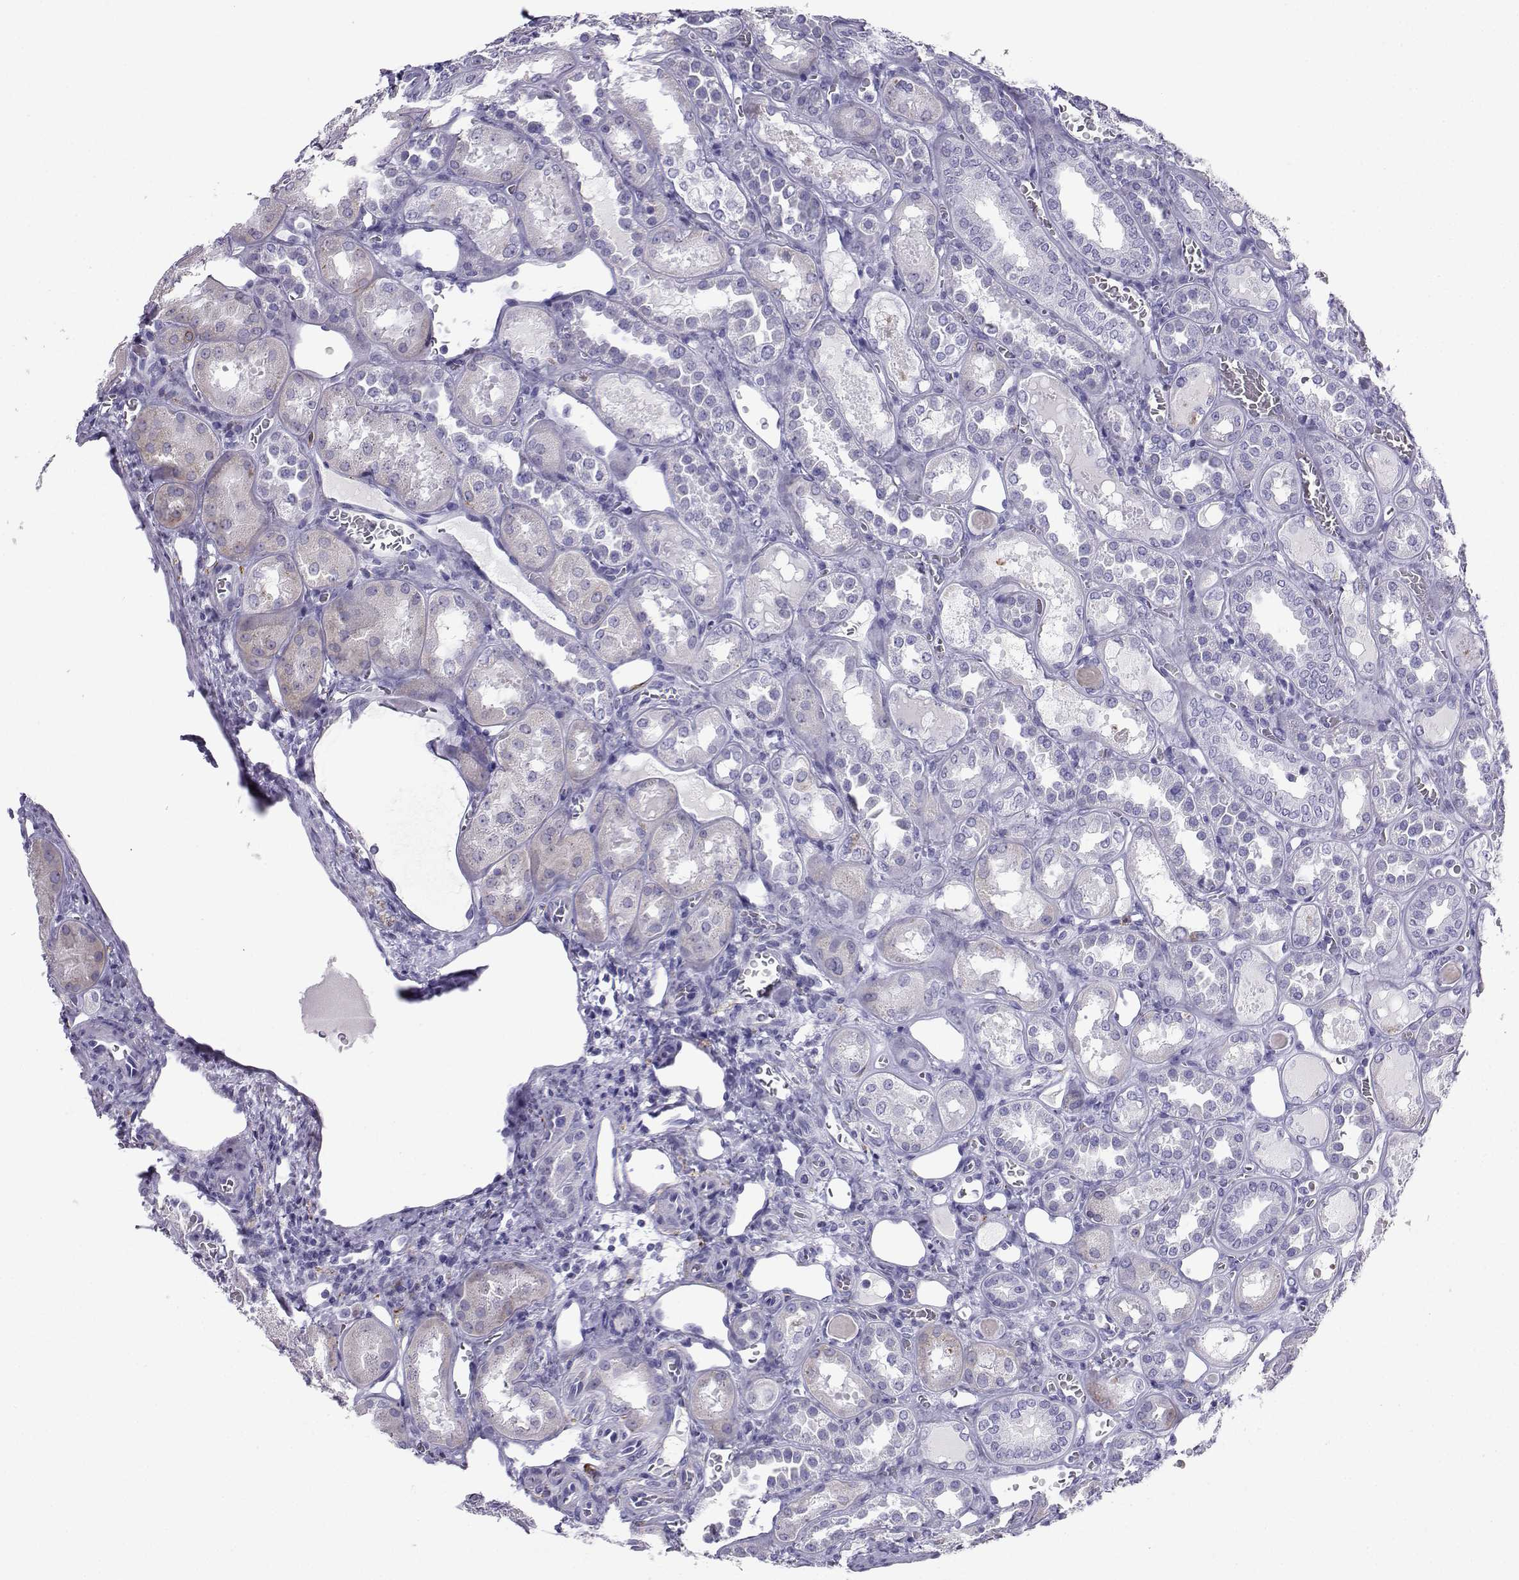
{"staining": {"intensity": "negative", "quantity": "none", "location": "none"}, "tissue": "kidney", "cell_type": "Cells in glomeruli", "image_type": "normal", "snomed": [{"axis": "morphology", "description": "Normal tissue, NOS"}, {"axis": "topography", "description": "Kidney"}], "caption": "The histopathology image demonstrates no staining of cells in glomeruli in unremarkable kidney. (DAB (3,3'-diaminobenzidine) immunohistochemistry (IHC), high magnification).", "gene": "SLC18A2", "patient": {"sex": "male", "age": 73}}